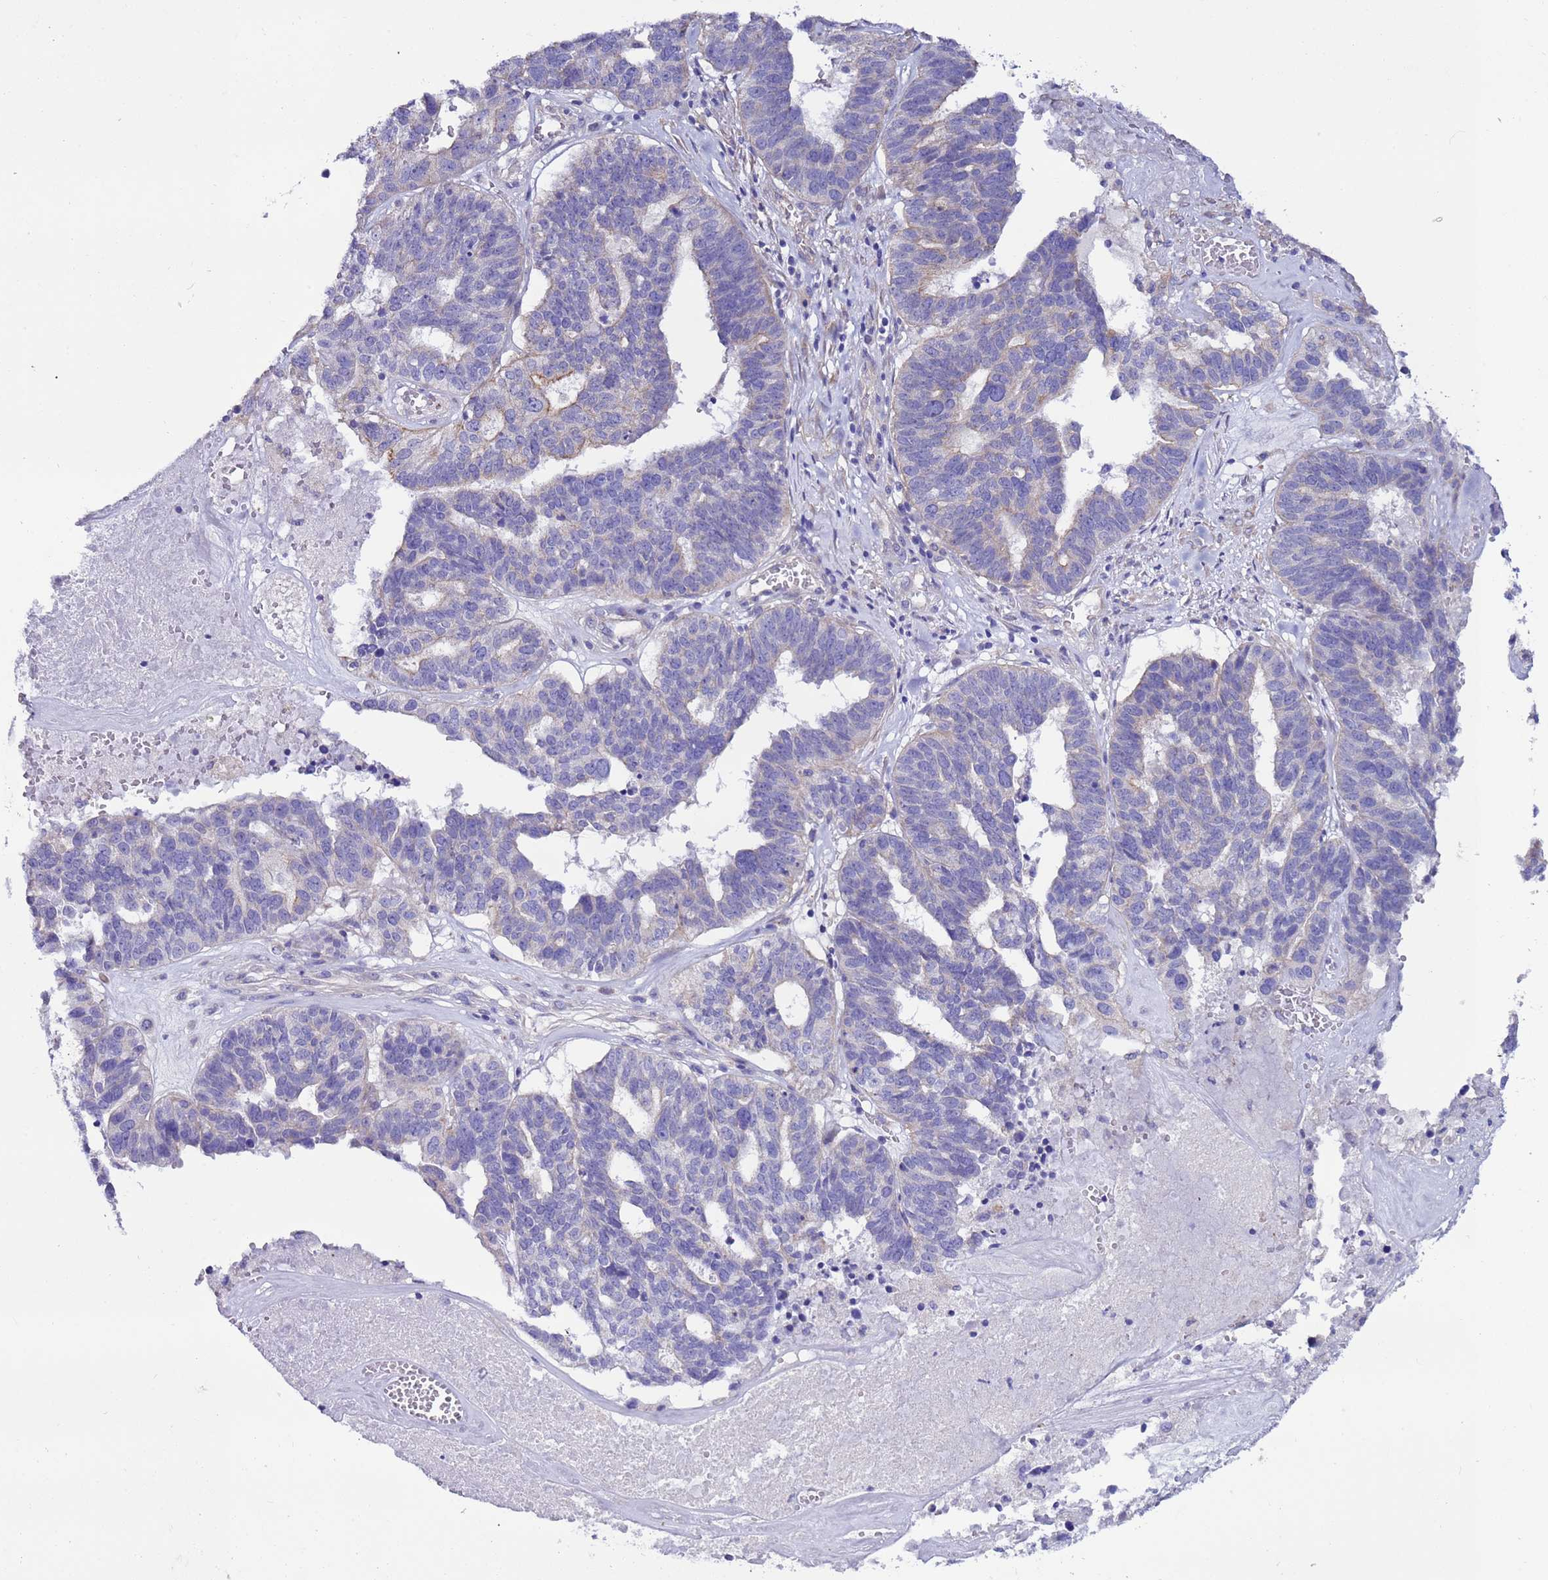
{"staining": {"intensity": "negative", "quantity": "none", "location": "none"}, "tissue": "ovarian cancer", "cell_type": "Tumor cells", "image_type": "cancer", "snomed": [{"axis": "morphology", "description": "Cystadenocarcinoma, serous, NOS"}, {"axis": "topography", "description": "Ovary"}], "caption": "The micrograph reveals no significant expression in tumor cells of serous cystadenocarcinoma (ovarian). (DAB (3,3'-diaminobenzidine) immunohistochemistry (IHC) visualized using brightfield microscopy, high magnification).", "gene": "SPCS1", "patient": {"sex": "female", "age": 59}}